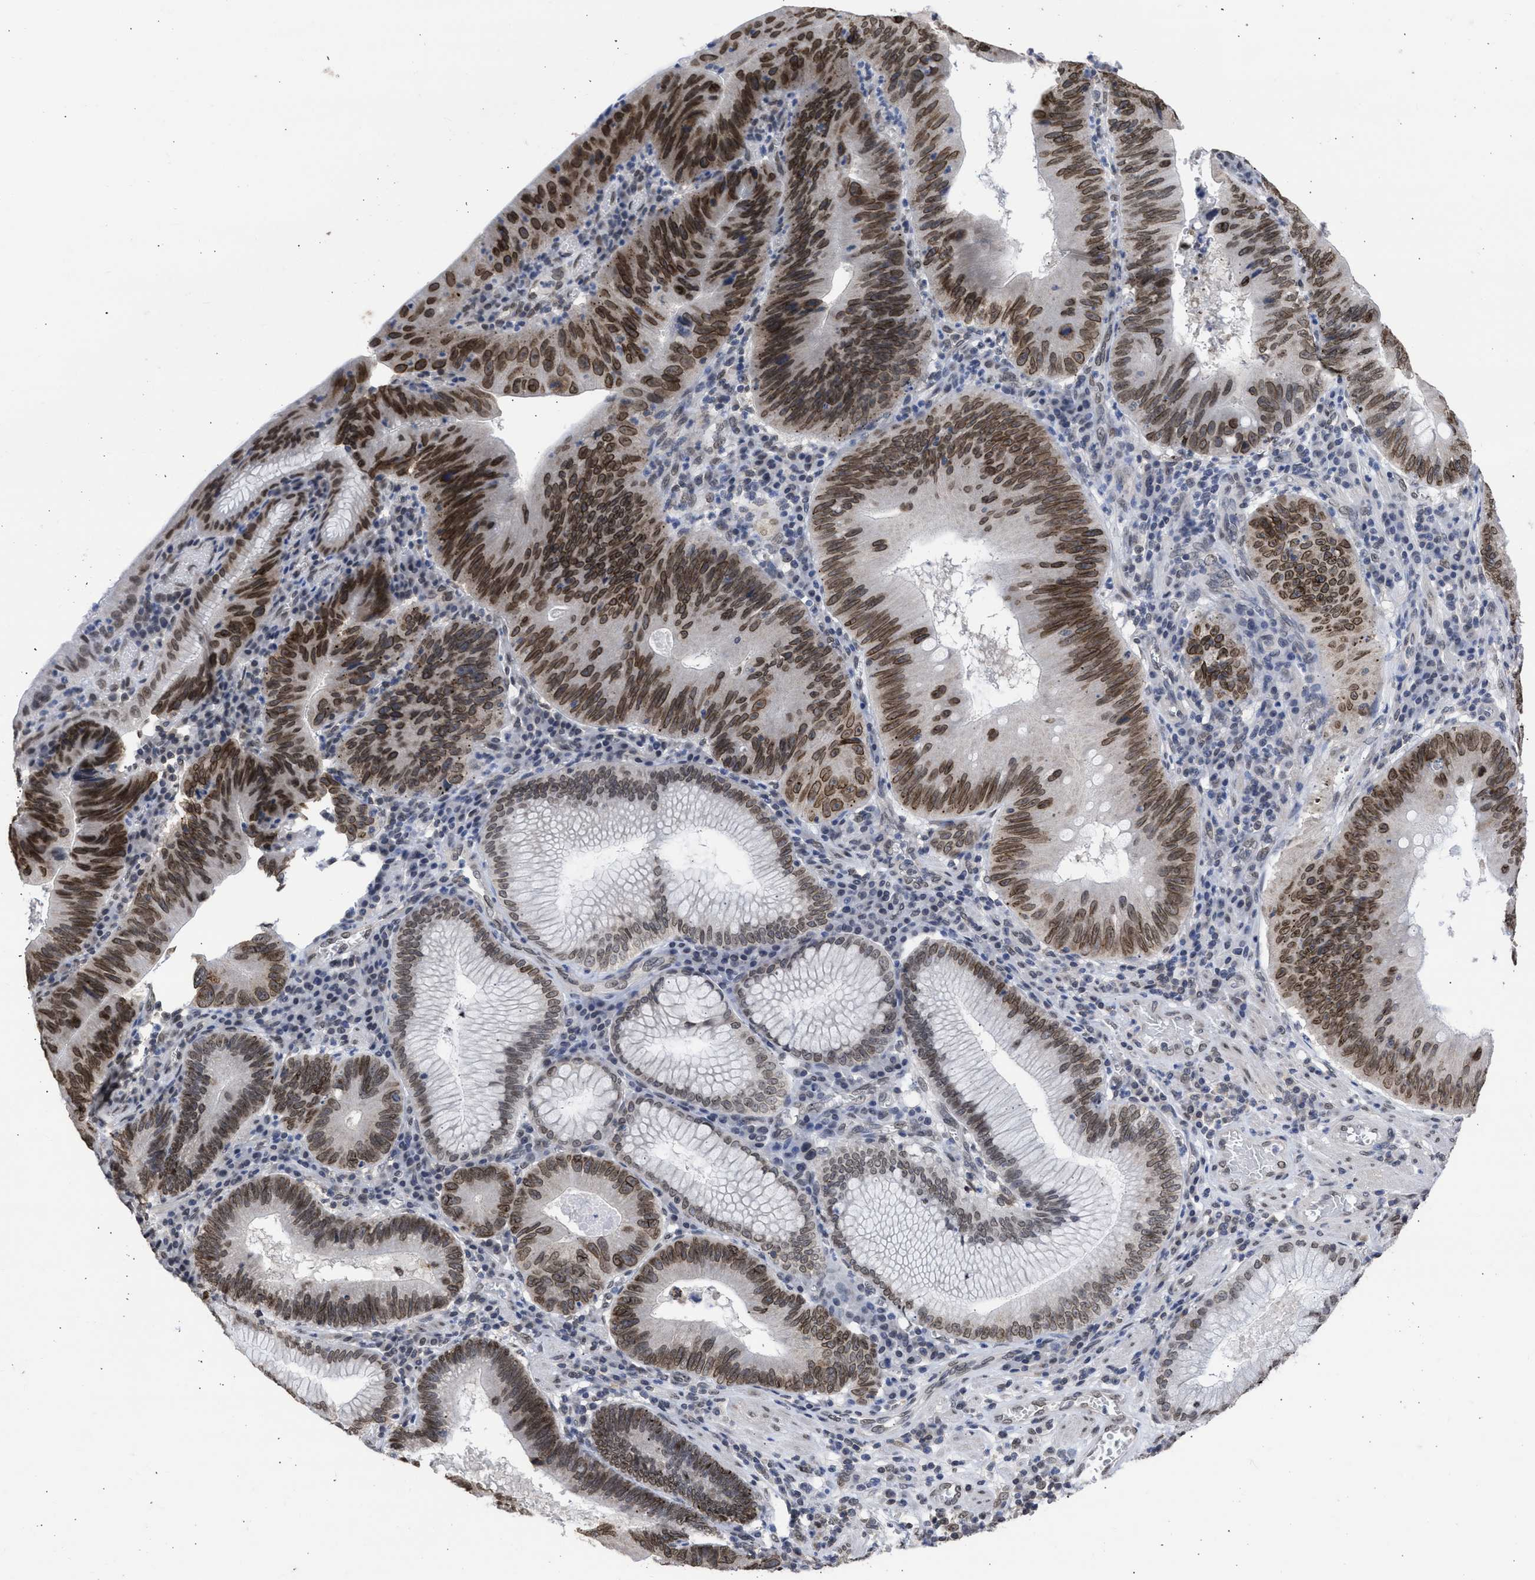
{"staining": {"intensity": "moderate", "quantity": "25%-75%", "location": "cytoplasmic/membranous,nuclear"}, "tissue": "stomach cancer", "cell_type": "Tumor cells", "image_type": "cancer", "snomed": [{"axis": "morphology", "description": "Adenocarcinoma, NOS"}, {"axis": "topography", "description": "Stomach"}], "caption": "Immunohistochemical staining of stomach adenocarcinoma displays medium levels of moderate cytoplasmic/membranous and nuclear protein positivity in approximately 25%-75% of tumor cells. (DAB (3,3'-diaminobenzidine) IHC, brown staining for protein, blue staining for nuclei).", "gene": "NUP35", "patient": {"sex": "male", "age": 59}}